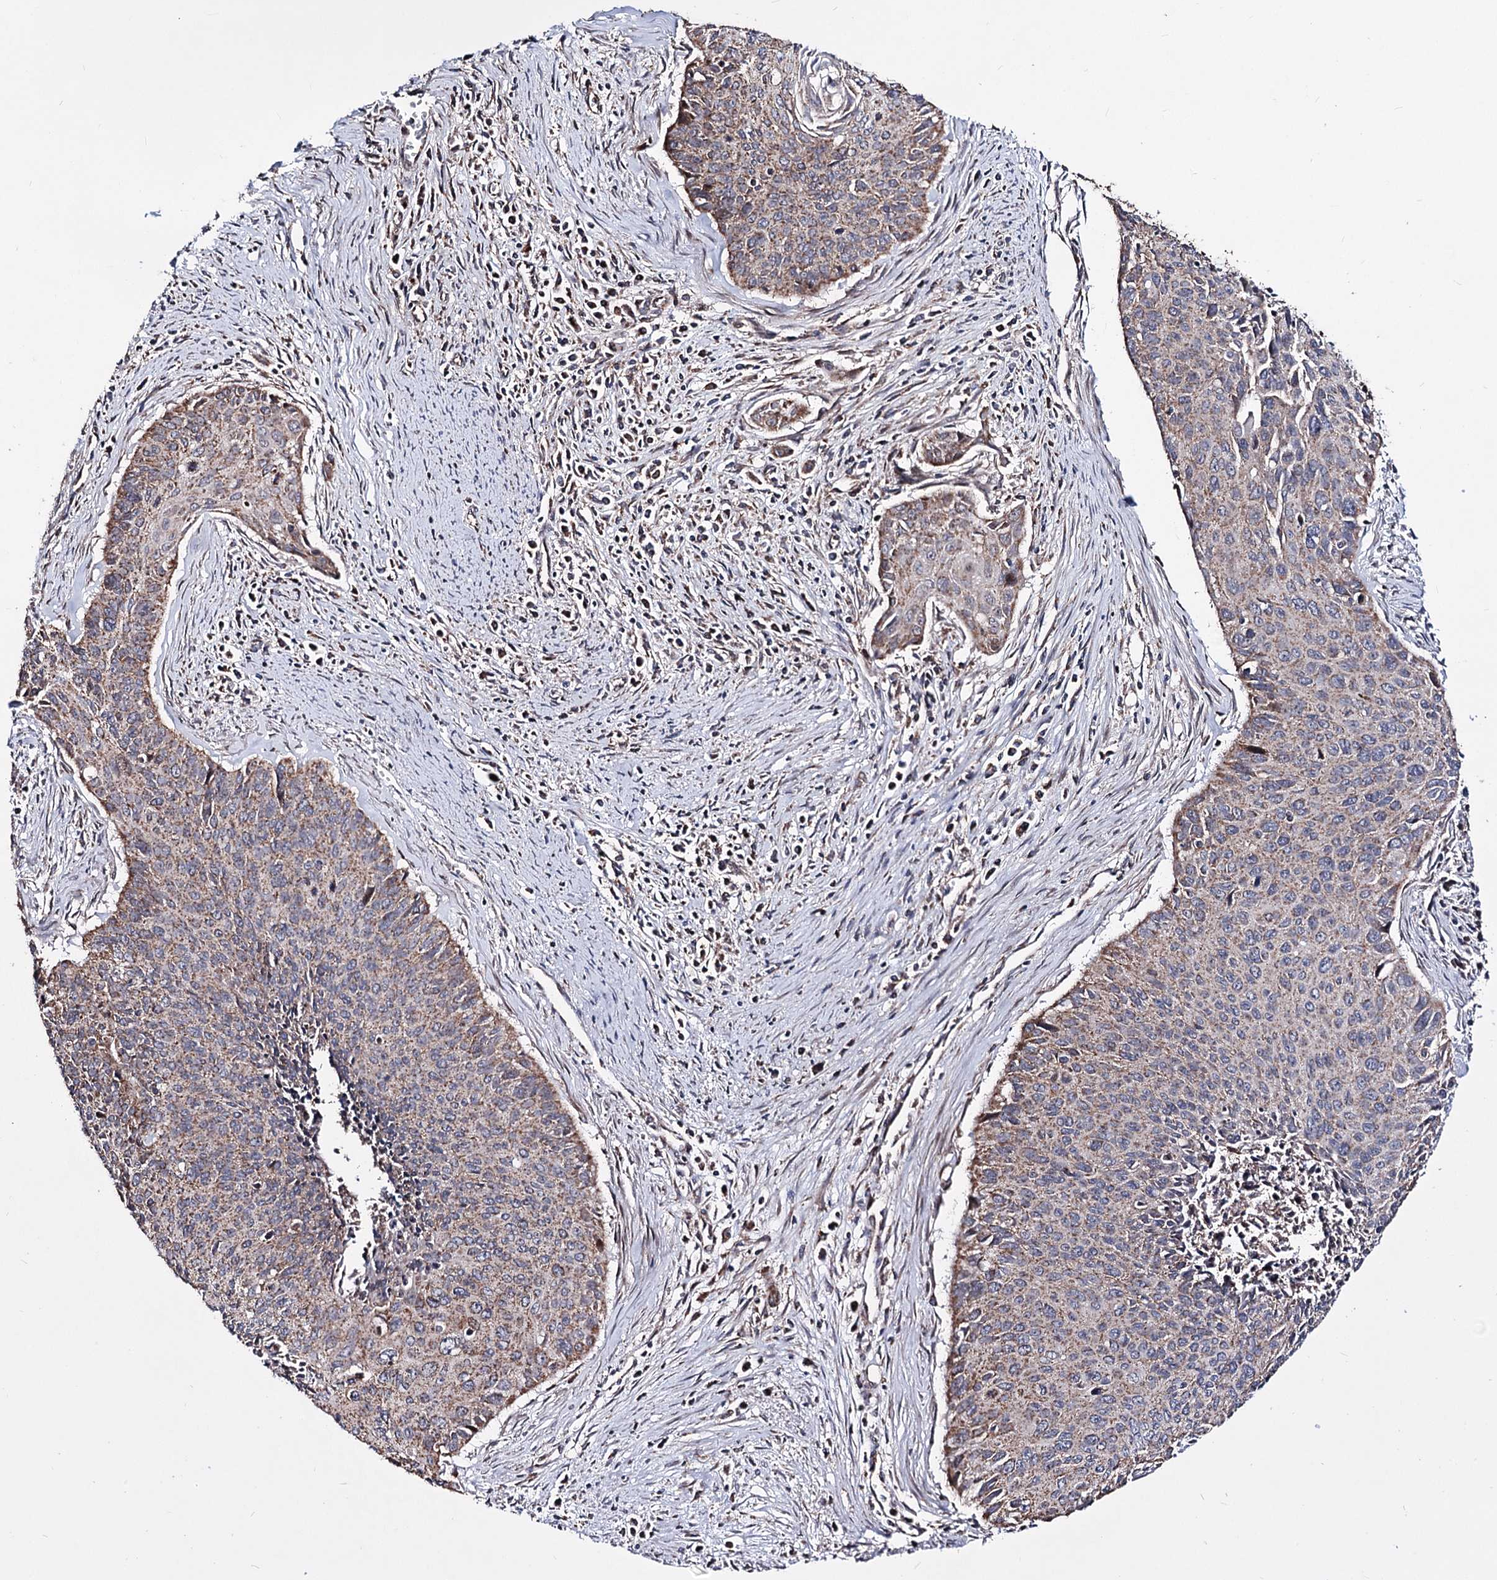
{"staining": {"intensity": "weak", "quantity": ">75%", "location": "cytoplasmic/membranous"}, "tissue": "cervical cancer", "cell_type": "Tumor cells", "image_type": "cancer", "snomed": [{"axis": "morphology", "description": "Squamous cell carcinoma, NOS"}, {"axis": "topography", "description": "Cervix"}], "caption": "Immunohistochemical staining of cervical cancer (squamous cell carcinoma) shows low levels of weak cytoplasmic/membranous protein expression in about >75% of tumor cells.", "gene": "CREB3L4", "patient": {"sex": "female", "age": 55}}